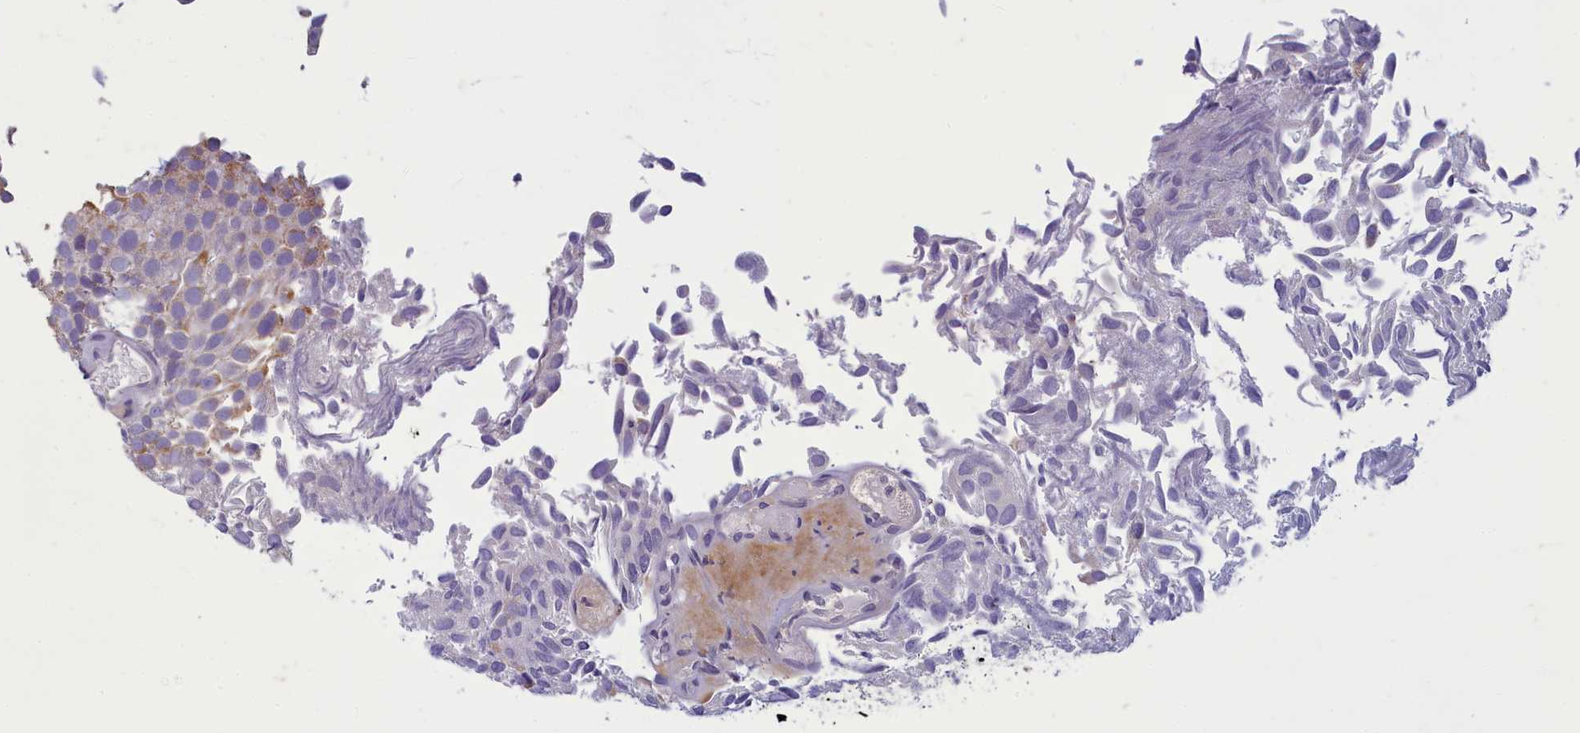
{"staining": {"intensity": "weak", "quantity": "<25%", "location": "cytoplasmic/membranous"}, "tissue": "urothelial cancer", "cell_type": "Tumor cells", "image_type": "cancer", "snomed": [{"axis": "morphology", "description": "Urothelial carcinoma, Low grade"}, {"axis": "topography", "description": "Urinary bladder"}], "caption": "DAB immunohistochemical staining of urothelial carcinoma (low-grade) shows no significant positivity in tumor cells. (DAB immunohistochemistry (IHC) visualized using brightfield microscopy, high magnification).", "gene": "CENATAC", "patient": {"sex": "male", "age": 89}}